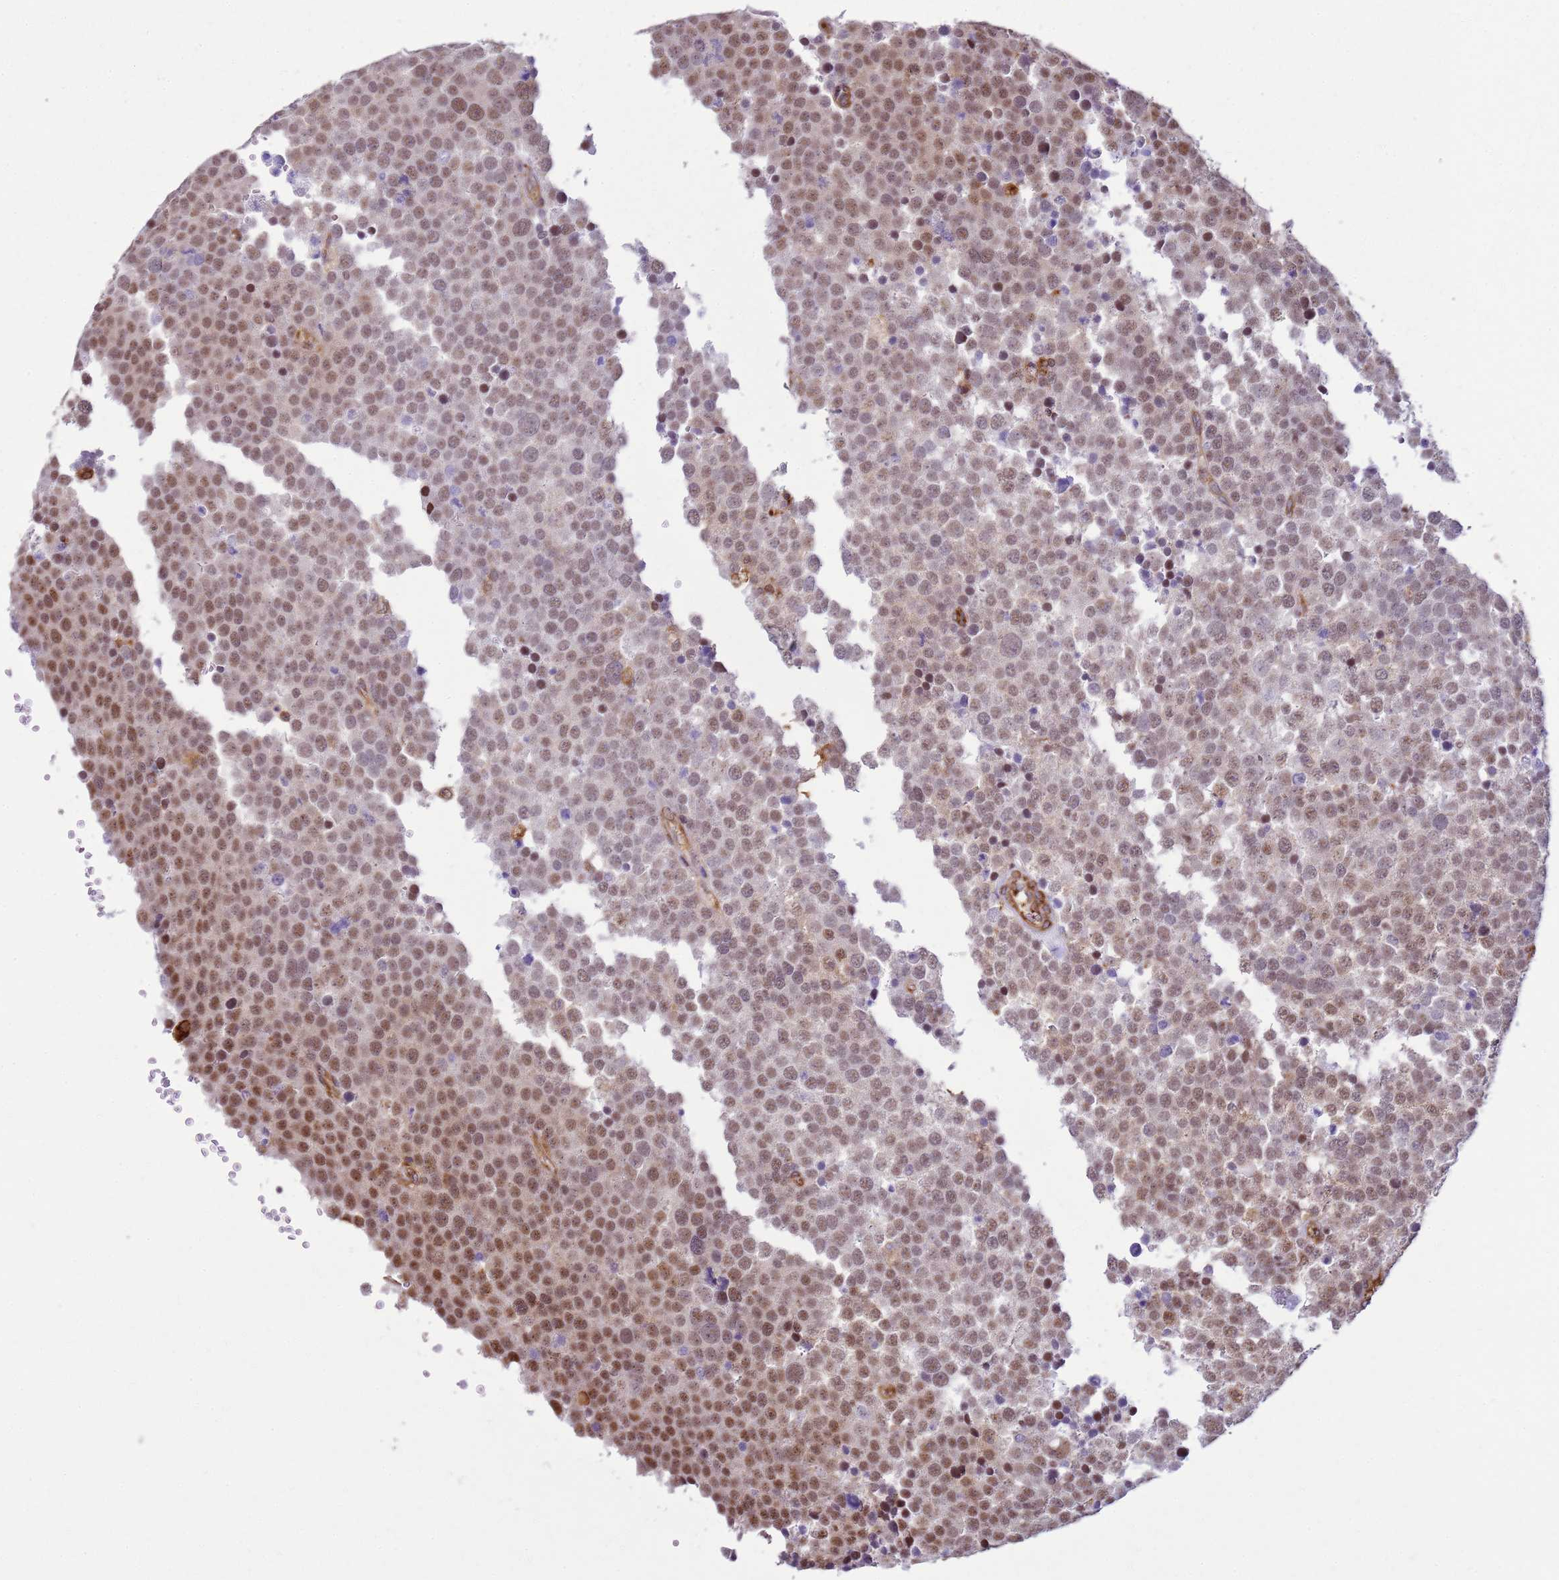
{"staining": {"intensity": "weak", "quantity": ">75%", "location": "nuclear"}, "tissue": "testis cancer", "cell_type": "Tumor cells", "image_type": "cancer", "snomed": [{"axis": "morphology", "description": "Seminoma, NOS"}, {"axis": "topography", "description": "Testis"}], "caption": "Protein staining shows weak nuclear staining in about >75% of tumor cells in testis cancer.", "gene": "GABRE", "patient": {"sex": "male", "age": 71}}